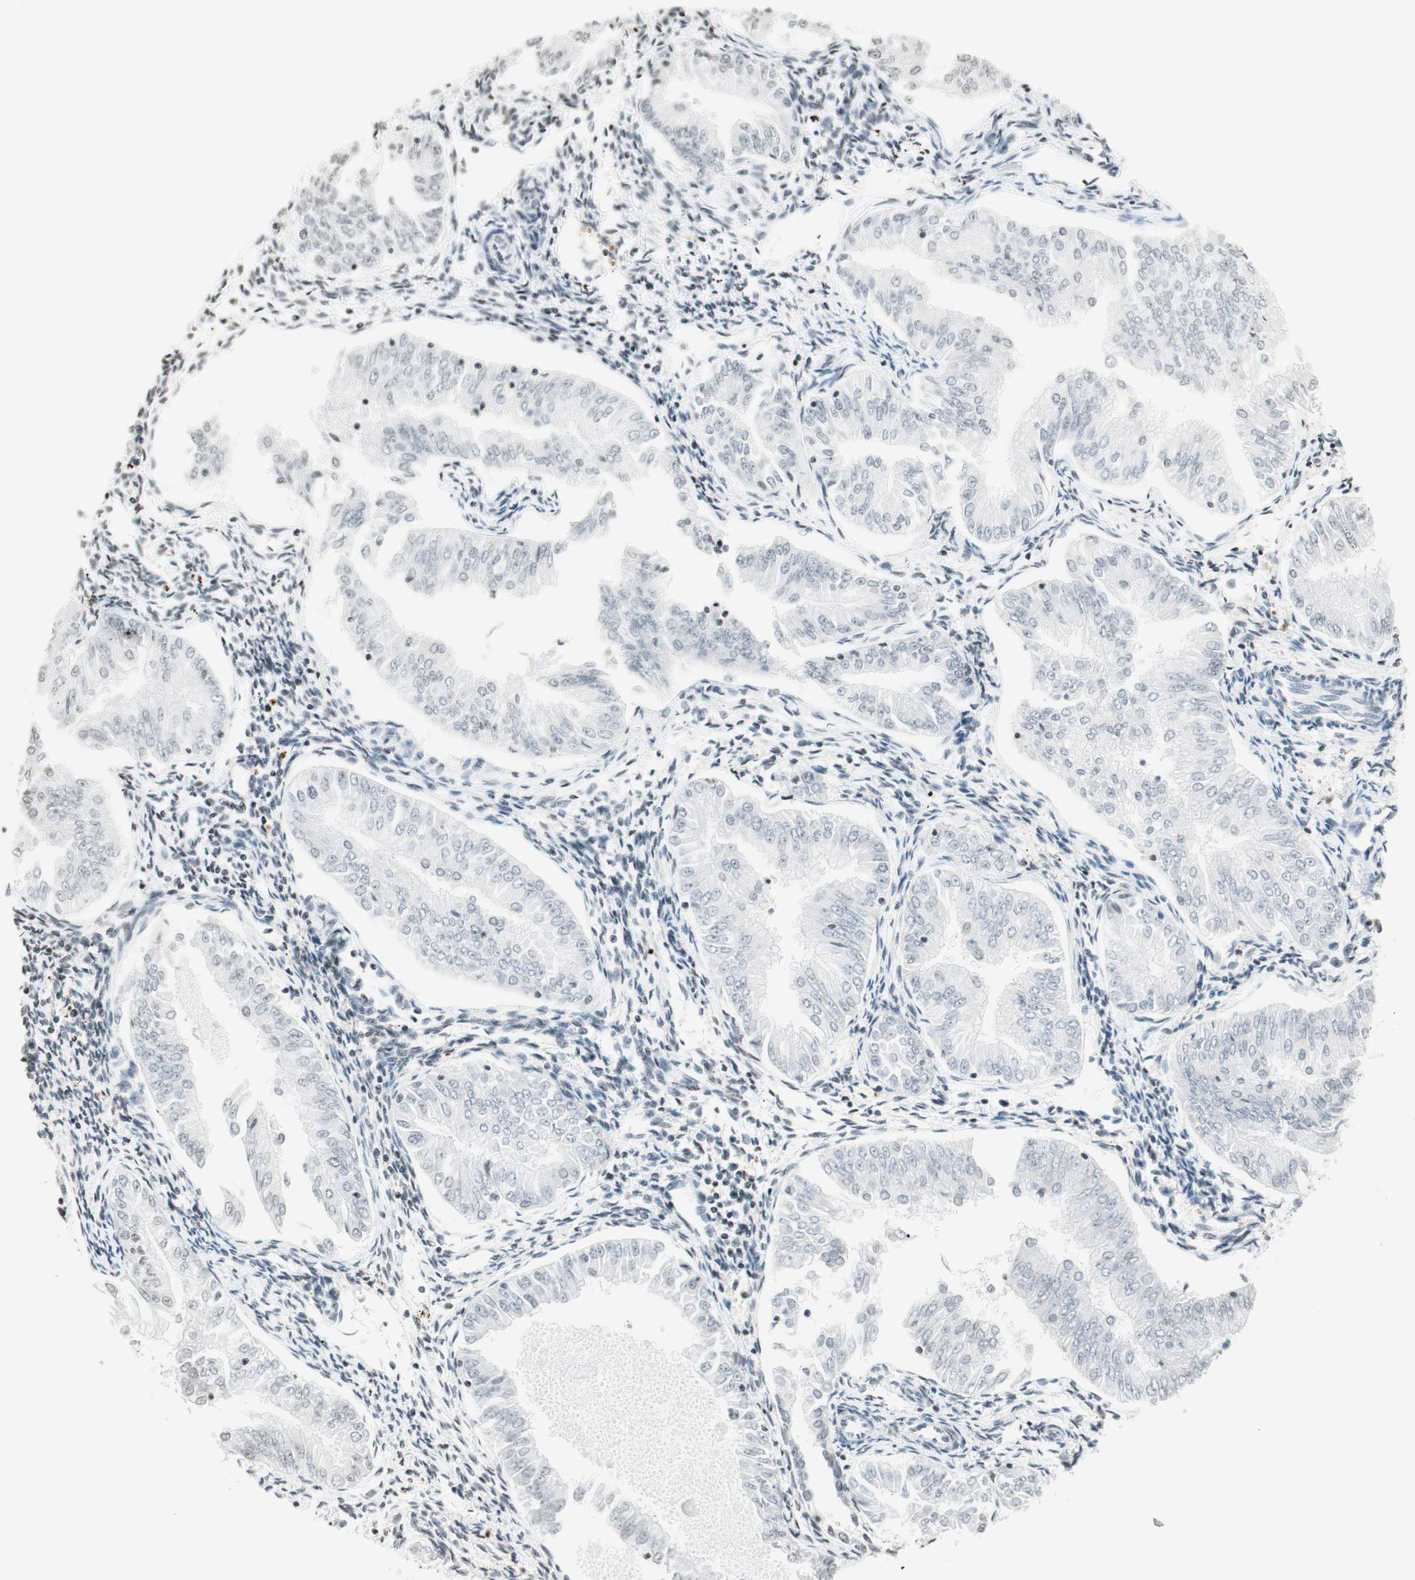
{"staining": {"intensity": "negative", "quantity": "none", "location": "none"}, "tissue": "endometrial cancer", "cell_type": "Tumor cells", "image_type": "cancer", "snomed": [{"axis": "morphology", "description": "Adenocarcinoma, NOS"}, {"axis": "topography", "description": "Endometrium"}], "caption": "Image shows no significant protein positivity in tumor cells of endometrial adenocarcinoma. (DAB (3,3'-diaminobenzidine) immunohistochemistry (IHC), high magnification).", "gene": "WIPF1", "patient": {"sex": "female", "age": 53}}